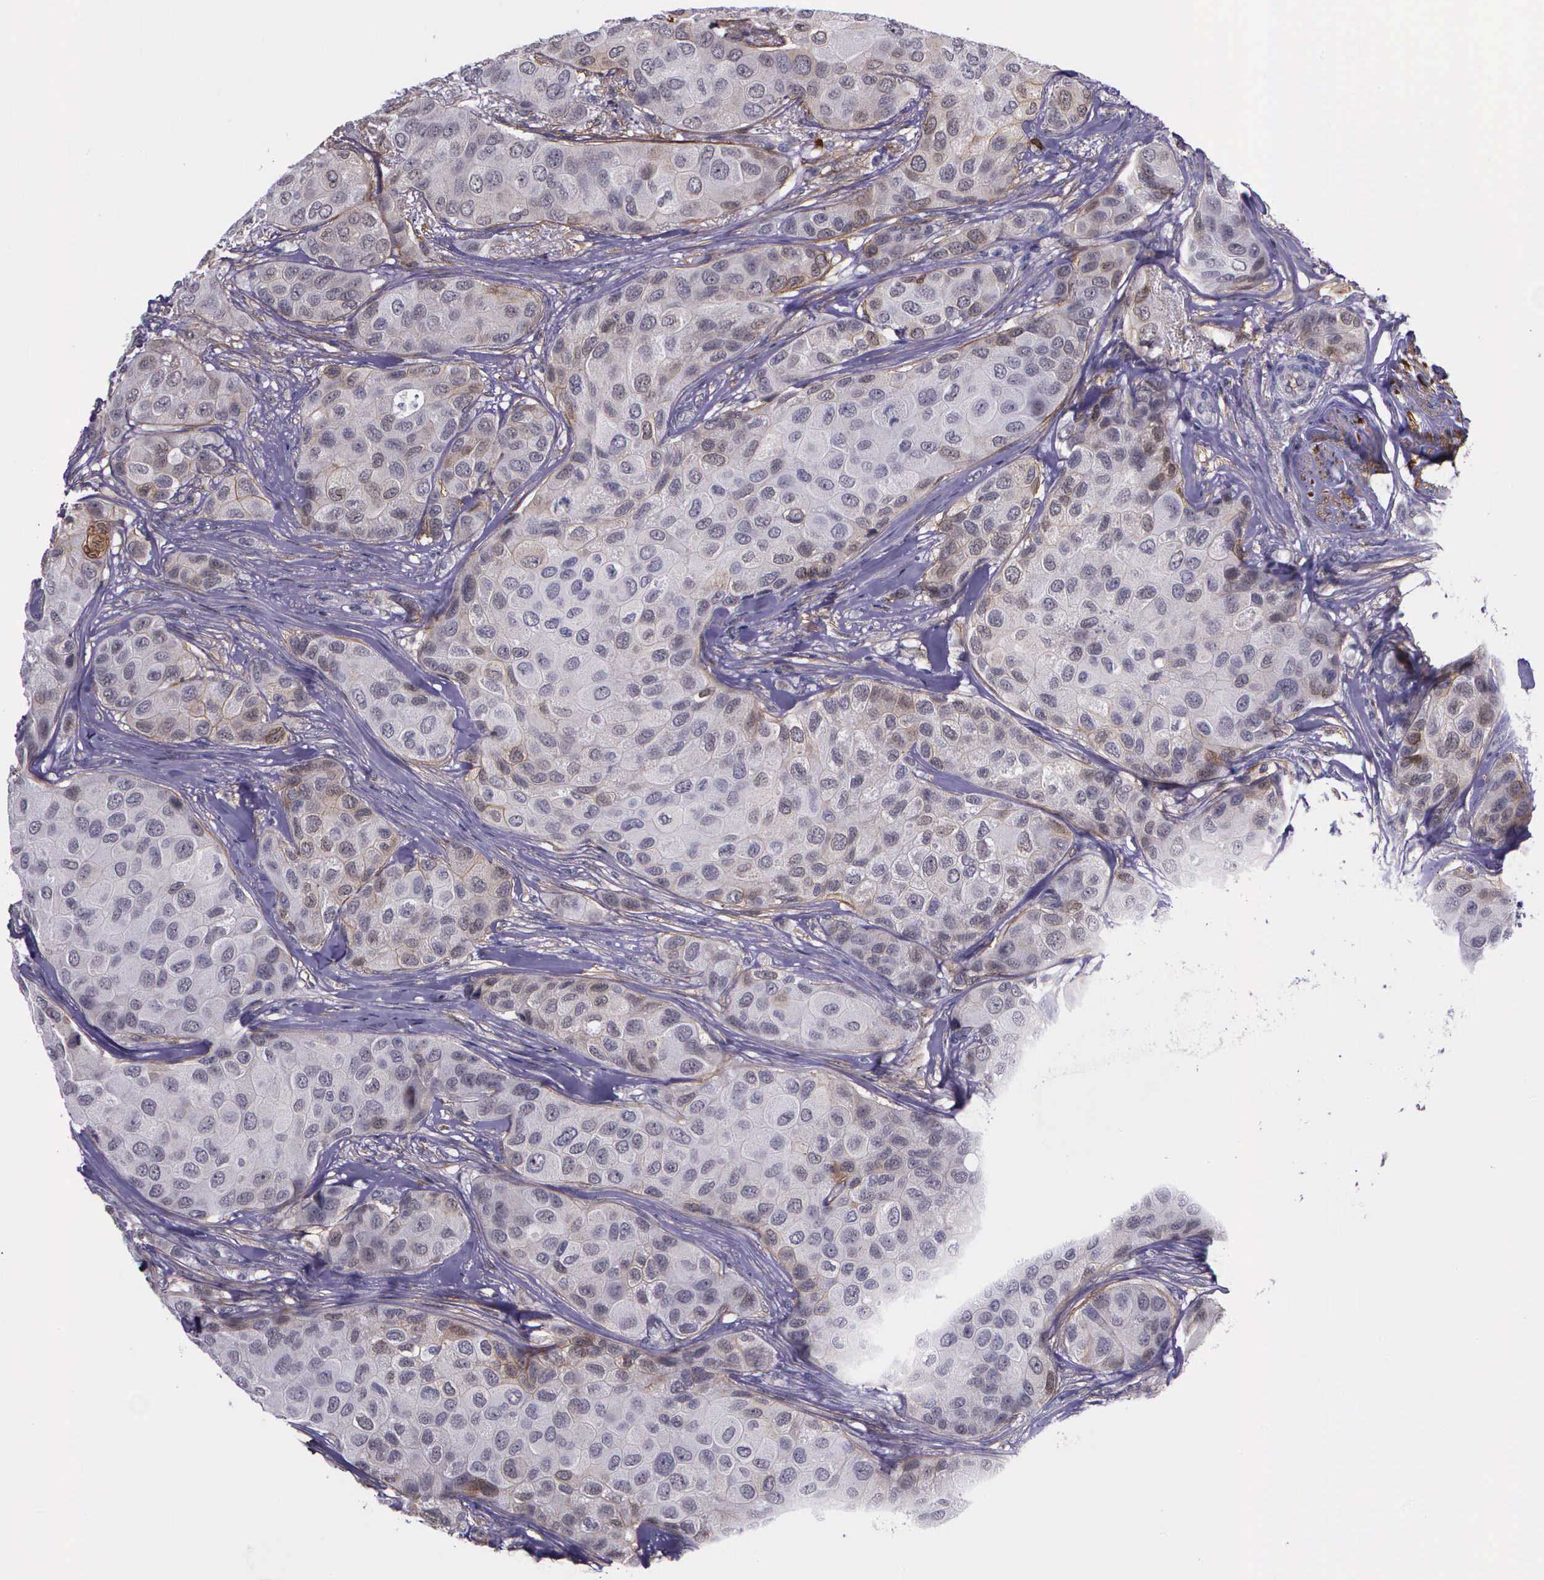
{"staining": {"intensity": "weak", "quantity": "<25%", "location": "cytoplasmic/membranous"}, "tissue": "breast cancer", "cell_type": "Tumor cells", "image_type": "cancer", "snomed": [{"axis": "morphology", "description": "Duct carcinoma"}, {"axis": "topography", "description": "Breast"}], "caption": "IHC of breast intraductal carcinoma reveals no positivity in tumor cells.", "gene": "AHNAK2", "patient": {"sex": "female", "age": 68}}